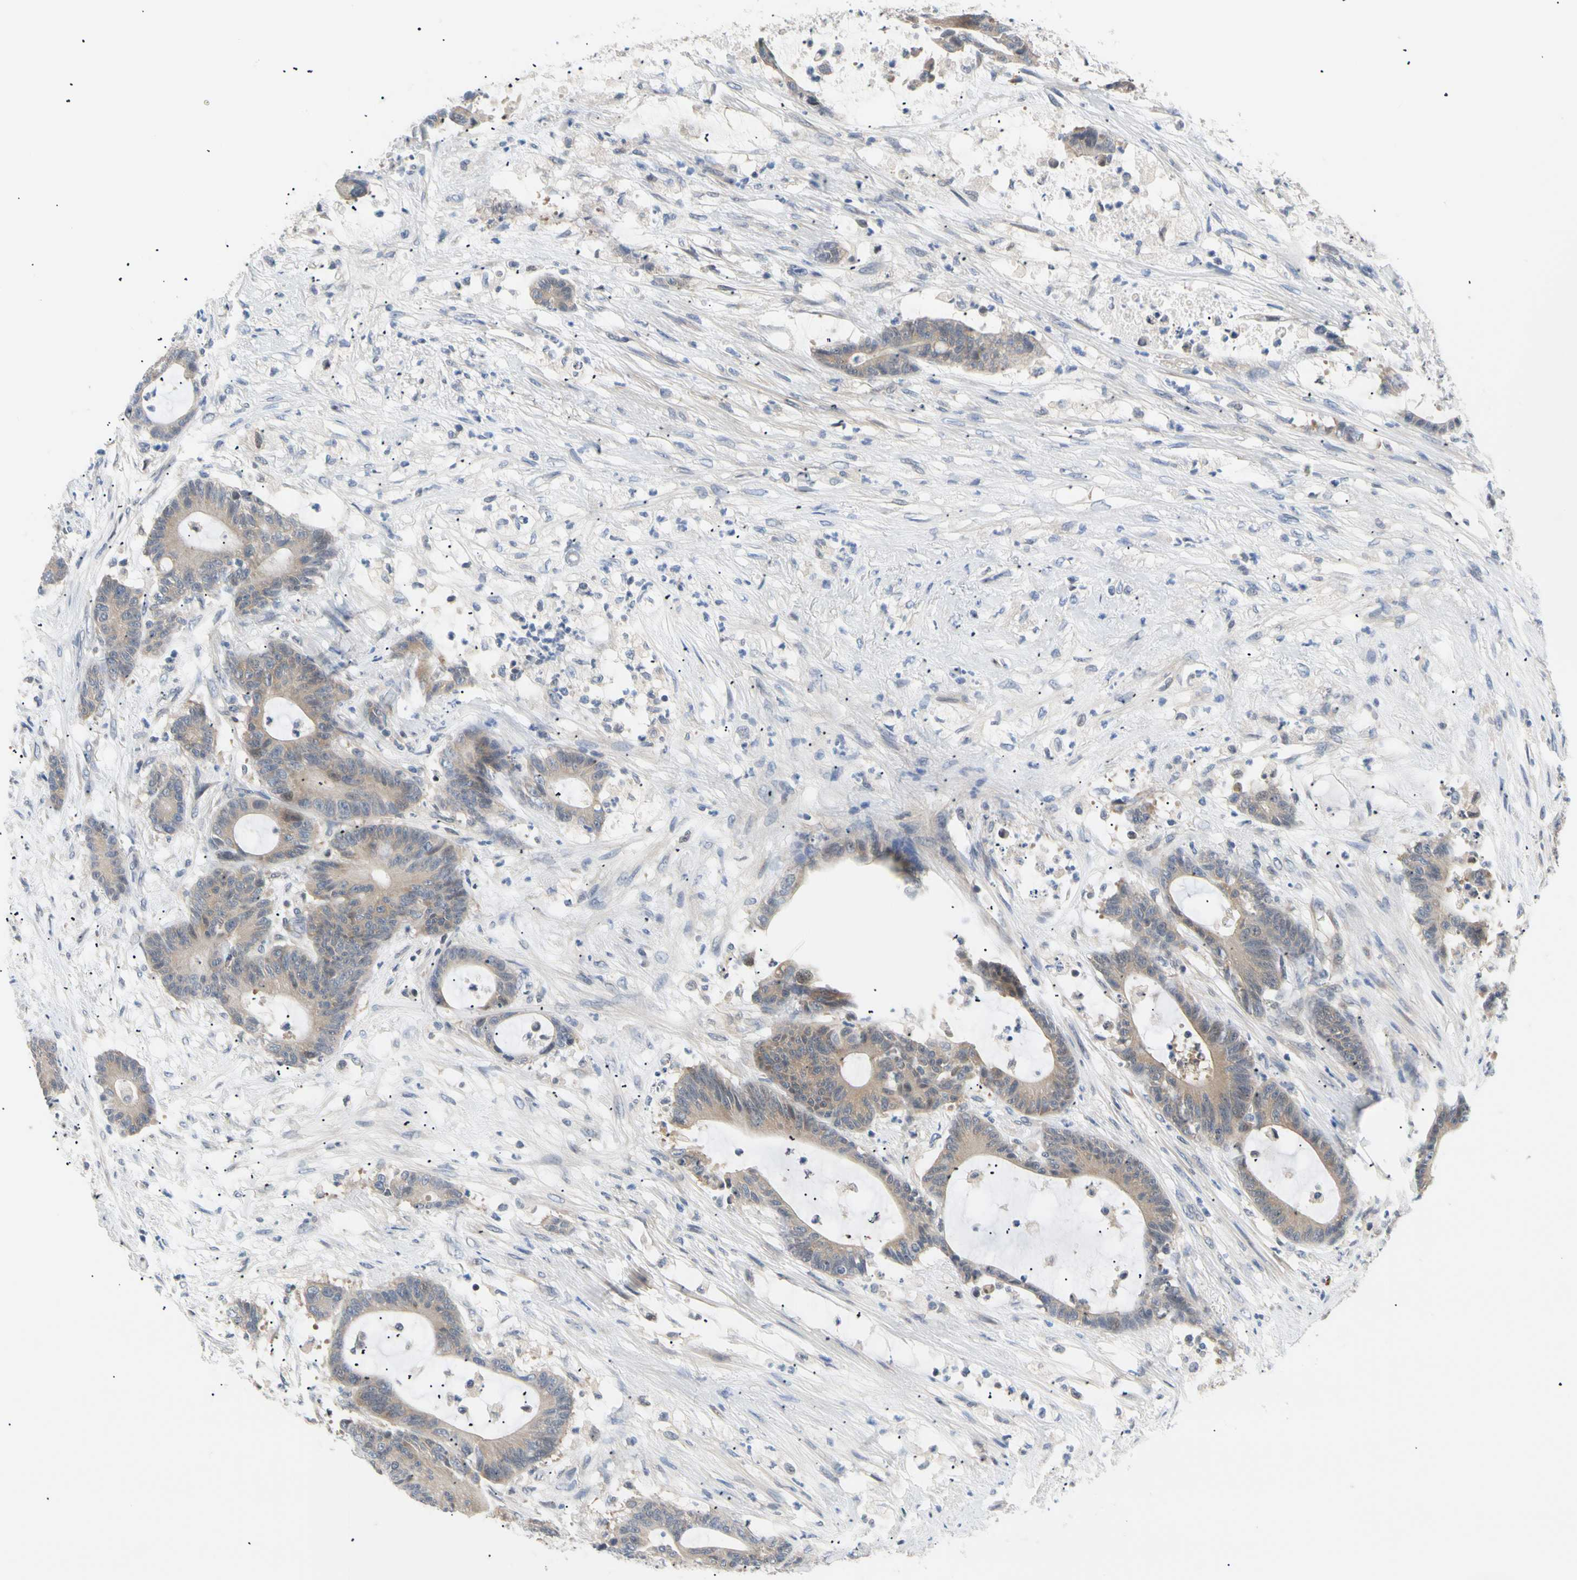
{"staining": {"intensity": "weak", "quantity": ">75%", "location": "cytoplasmic/membranous"}, "tissue": "colorectal cancer", "cell_type": "Tumor cells", "image_type": "cancer", "snomed": [{"axis": "morphology", "description": "Adenocarcinoma, NOS"}, {"axis": "topography", "description": "Colon"}], "caption": "Weak cytoplasmic/membranous positivity is seen in about >75% of tumor cells in colorectal adenocarcinoma. (DAB (3,3'-diaminobenzidine) IHC with brightfield microscopy, high magnification).", "gene": "SEC23B", "patient": {"sex": "female", "age": 84}}